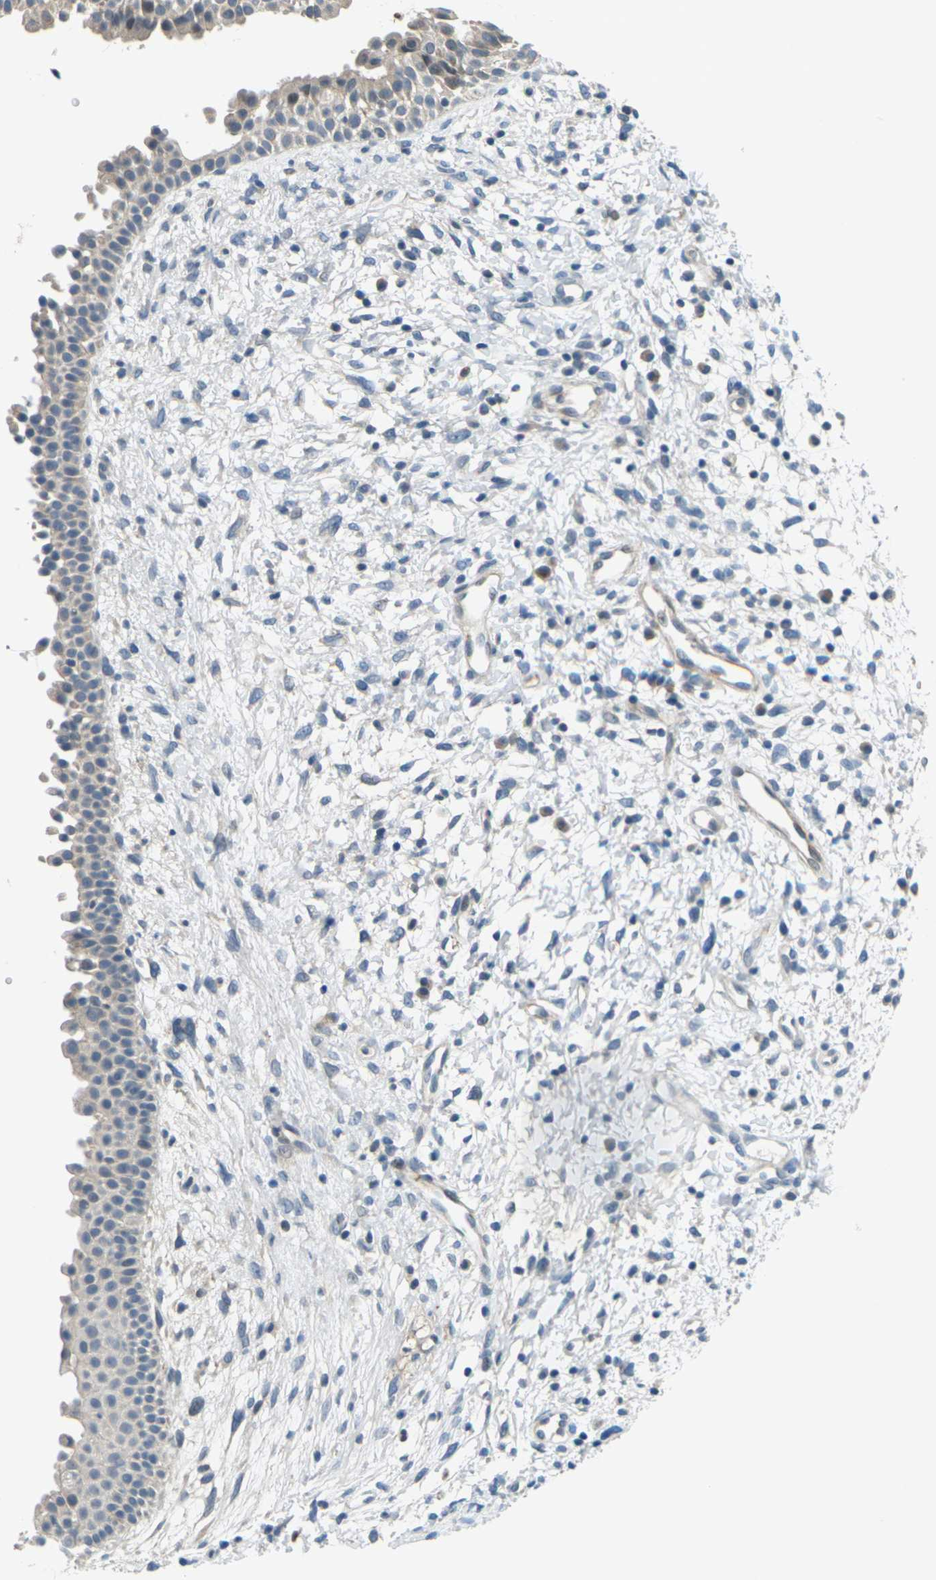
{"staining": {"intensity": "weak", "quantity": "25%-75%", "location": "cytoplasmic/membranous"}, "tissue": "nasopharynx", "cell_type": "Respiratory epithelial cells", "image_type": "normal", "snomed": [{"axis": "morphology", "description": "Normal tissue, NOS"}, {"axis": "topography", "description": "Nasopharynx"}], "caption": "The micrograph shows staining of benign nasopharynx, revealing weak cytoplasmic/membranous protein staining (brown color) within respiratory epithelial cells. Nuclei are stained in blue.", "gene": "SLC13A3", "patient": {"sex": "male", "age": 22}}